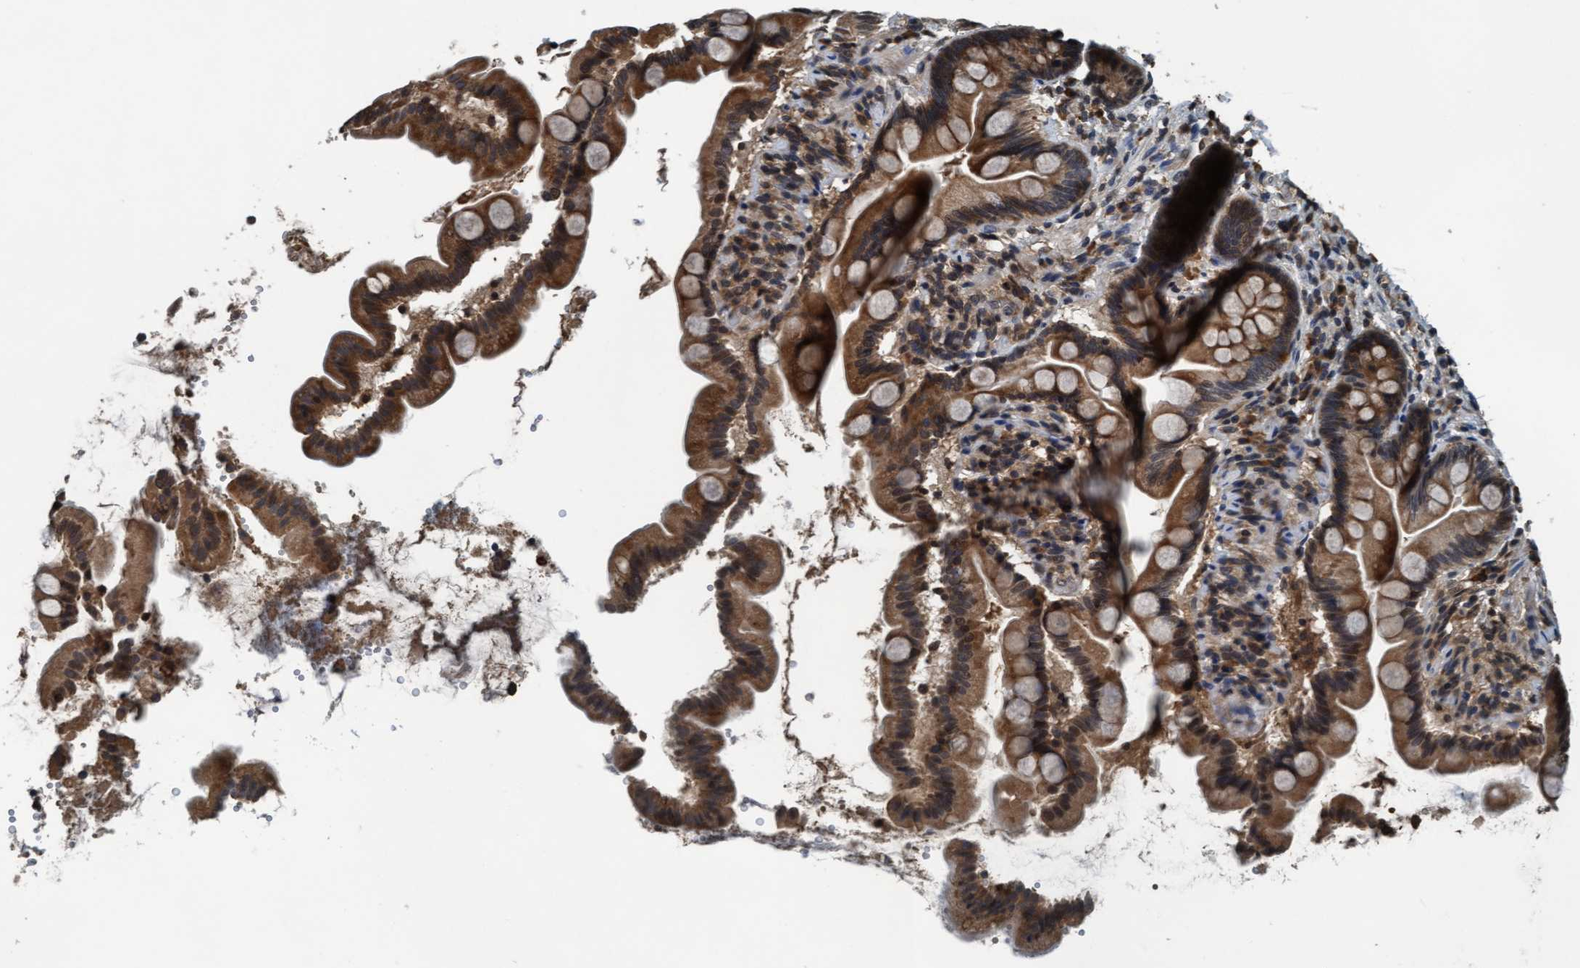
{"staining": {"intensity": "strong", "quantity": ">75%", "location": "cytoplasmic/membranous"}, "tissue": "small intestine", "cell_type": "Glandular cells", "image_type": "normal", "snomed": [{"axis": "morphology", "description": "Normal tissue, NOS"}, {"axis": "topography", "description": "Small intestine"}], "caption": "IHC histopathology image of normal small intestine: small intestine stained using IHC reveals high levels of strong protein expression localized specifically in the cytoplasmic/membranous of glandular cells, appearing as a cytoplasmic/membranous brown color.", "gene": "WASF1", "patient": {"sex": "female", "age": 56}}